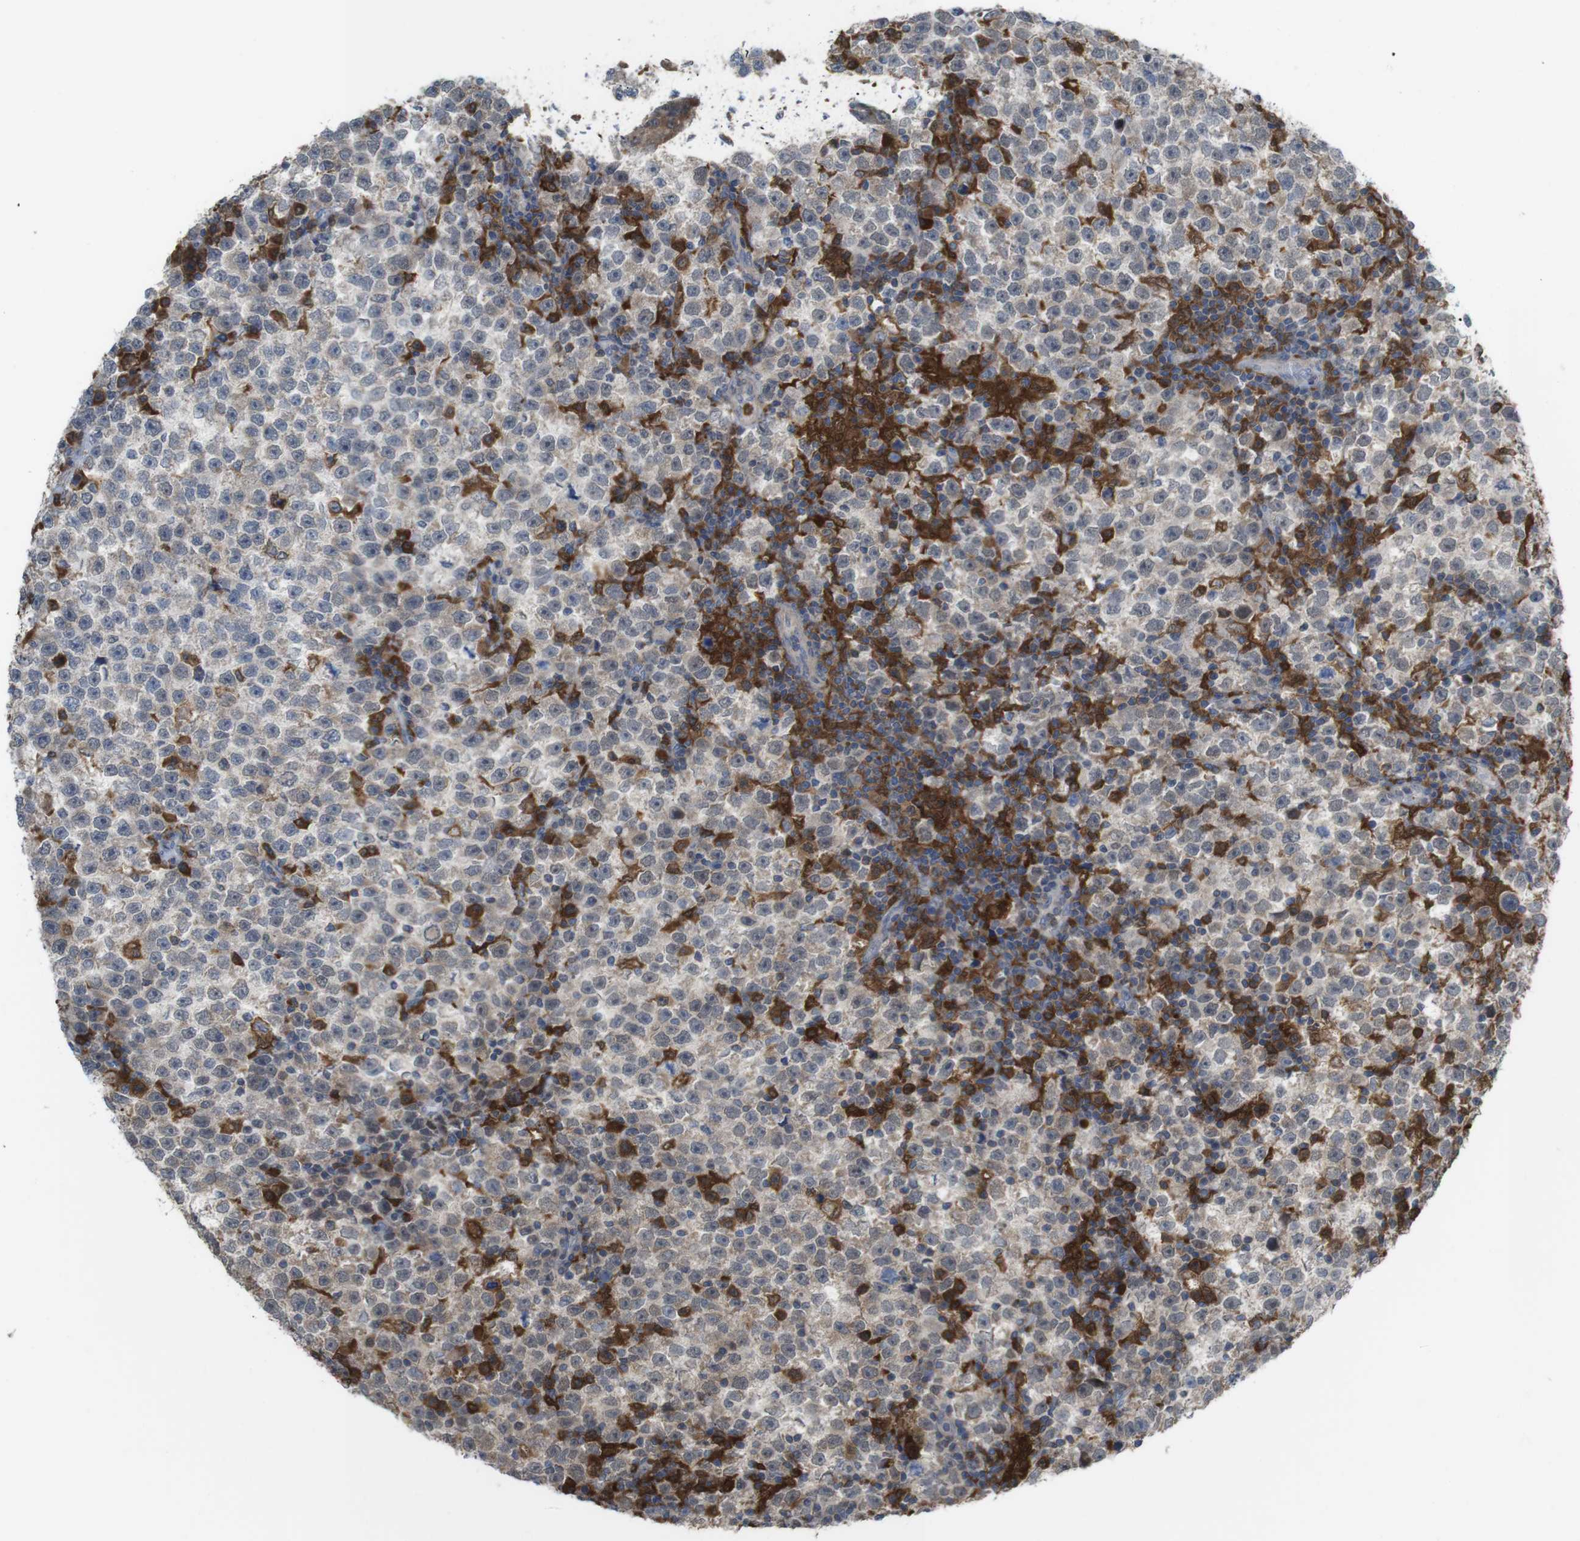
{"staining": {"intensity": "weak", "quantity": "25%-75%", "location": "cytoplasmic/membranous"}, "tissue": "testis cancer", "cell_type": "Tumor cells", "image_type": "cancer", "snomed": [{"axis": "morphology", "description": "Seminoma, NOS"}, {"axis": "topography", "description": "Testis"}], "caption": "Immunohistochemistry image of neoplastic tissue: human testis seminoma stained using IHC shows low levels of weak protein expression localized specifically in the cytoplasmic/membranous of tumor cells, appearing as a cytoplasmic/membranous brown color.", "gene": "PRKCD", "patient": {"sex": "male", "age": 43}}